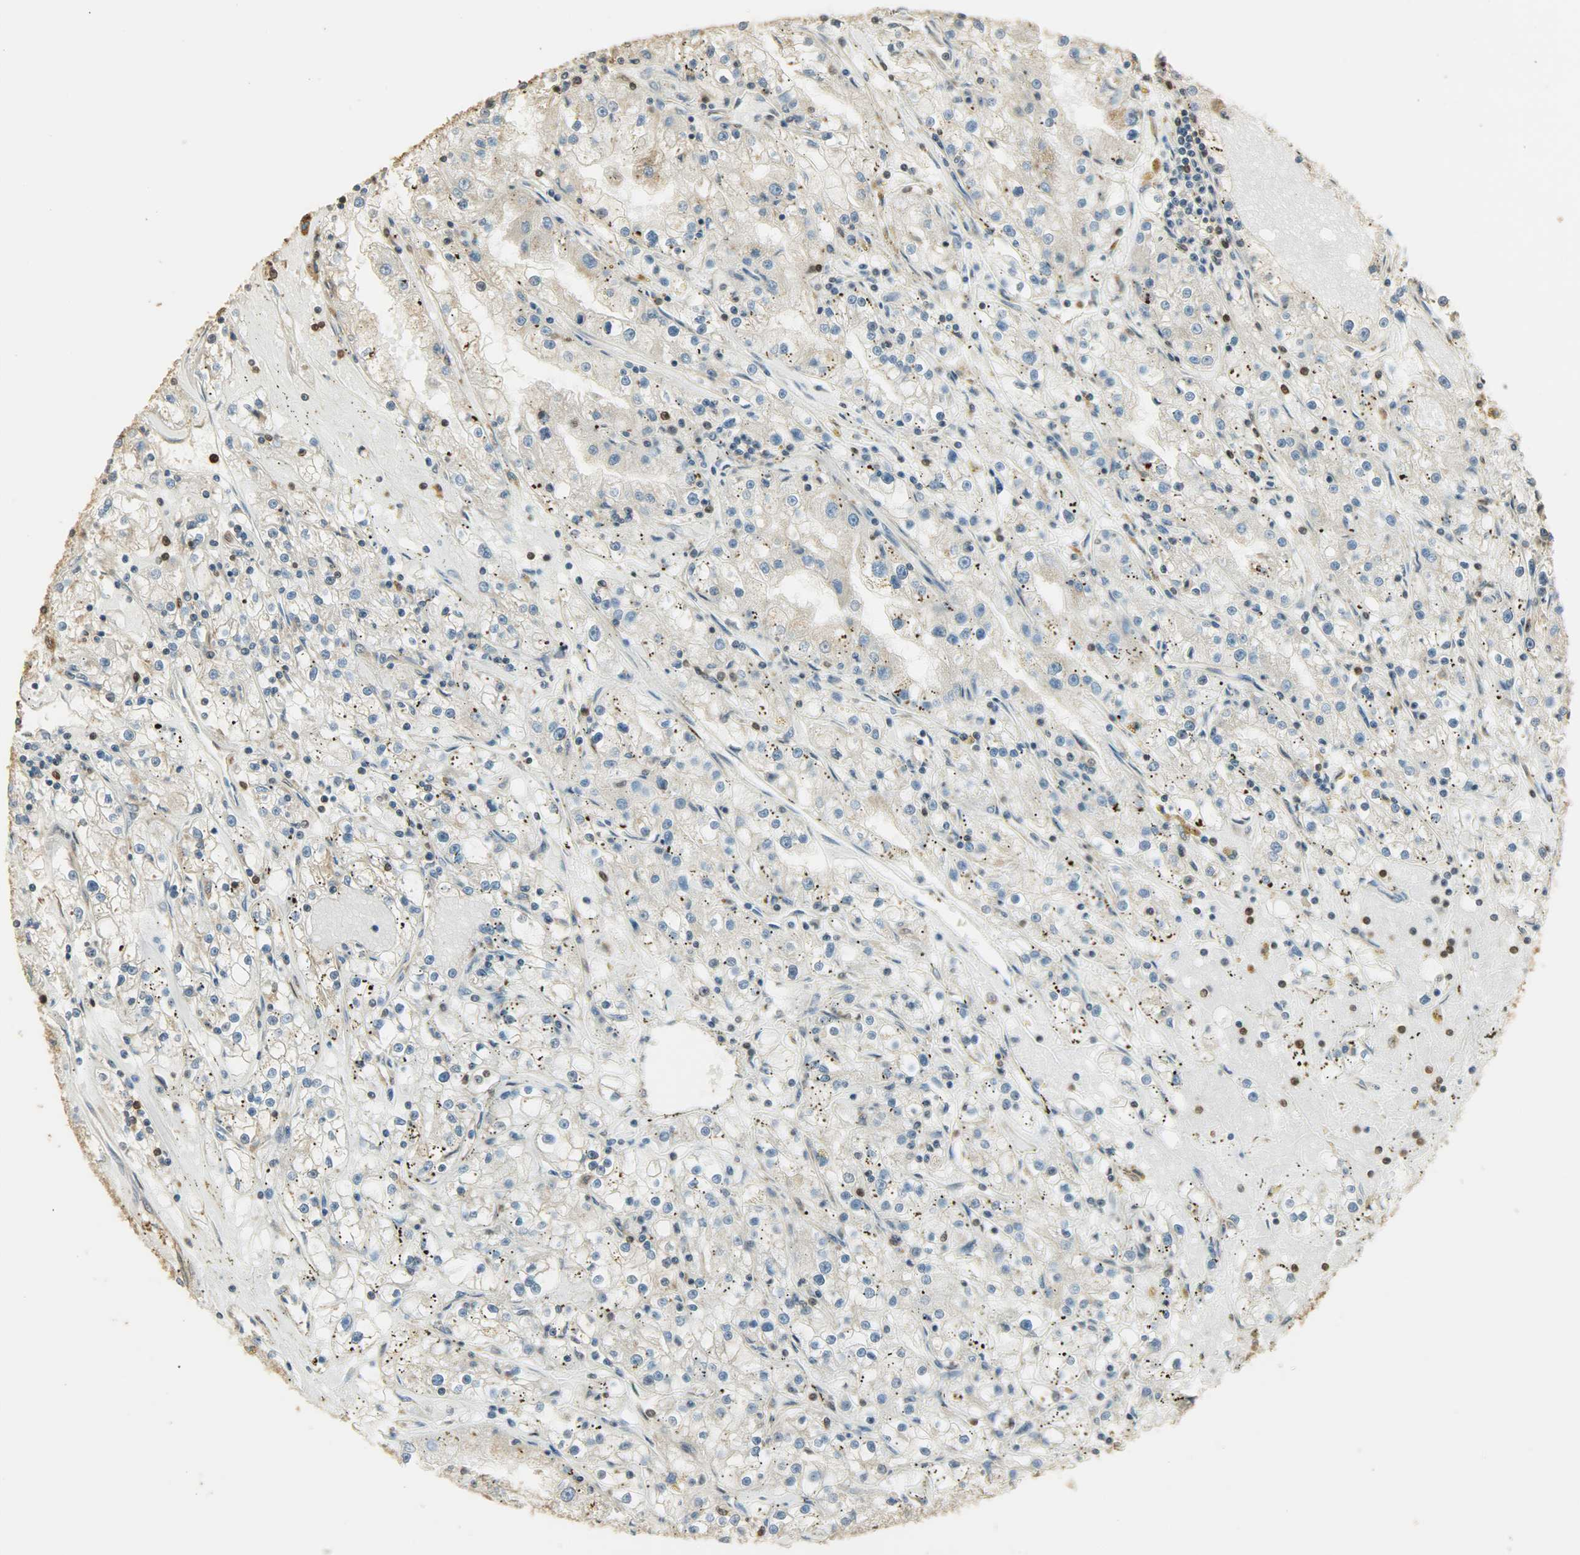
{"staining": {"intensity": "moderate", "quantity": "25%-75%", "location": "cytoplasmic/membranous"}, "tissue": "renal cancer", "cell_type": "Tumor cells", "image_type": "cancer", "snomed": [{"axis": "morphology", "description": "Adenocarcinoma, NOS"}, {"axis": "topography", "description": "Kidney"}], "caption": "Immunohistochemical staining of human renal cancer (adenocarcinoma) exhibits medium levels of moderate cytoplasmic/membranous expression in about 25%-75% of tumor cells.", "gene": "YWHAZ", "patient": {"sex": "male", "age": 56}}